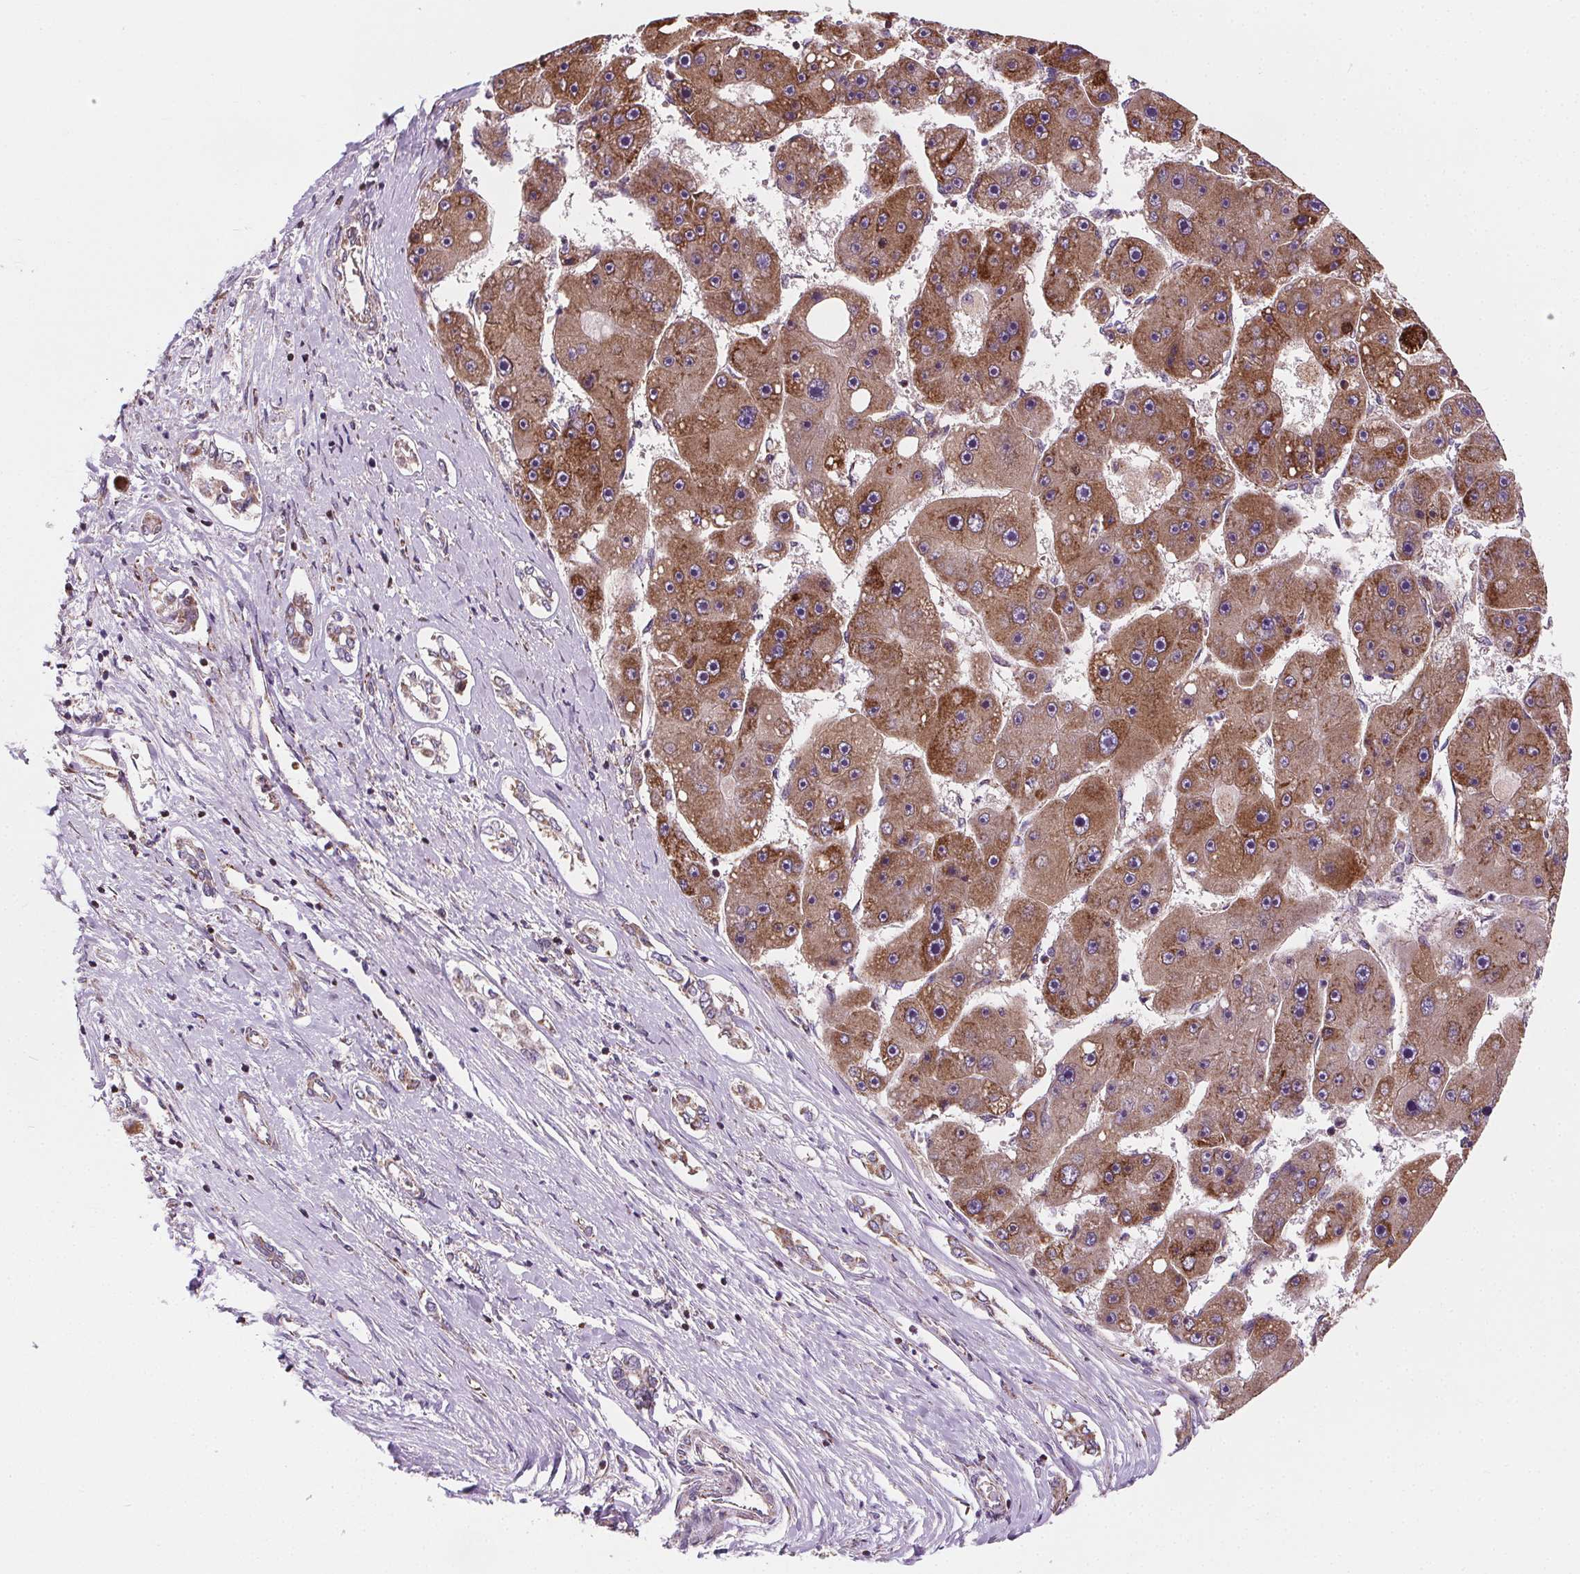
{"staining": {"intensity": "moderate", "quantity": ">75%", "location": "cytoplasmic/membranous"}, "tissue": "liver cancer", "cell_type": "Tumor cells", "image_type": "cancer", "snomed": [{"axis": "morphology", "description": "Carcinoma, Hepatocellular, NOS"}, {"axis": "topography", "description": "Liver"}], "caption": "DAB immunohistochemical staining of human liver cancer reveals moderate cytoplasmic/membranous protein expression in about >75% of tumor cells. (DAB (3,3'-diaminobenzidine) = brown stain, brightfield microscopy at high magnification).", "gene": "GOLT1B", "patient": {"sex": "female", "age": 61}}